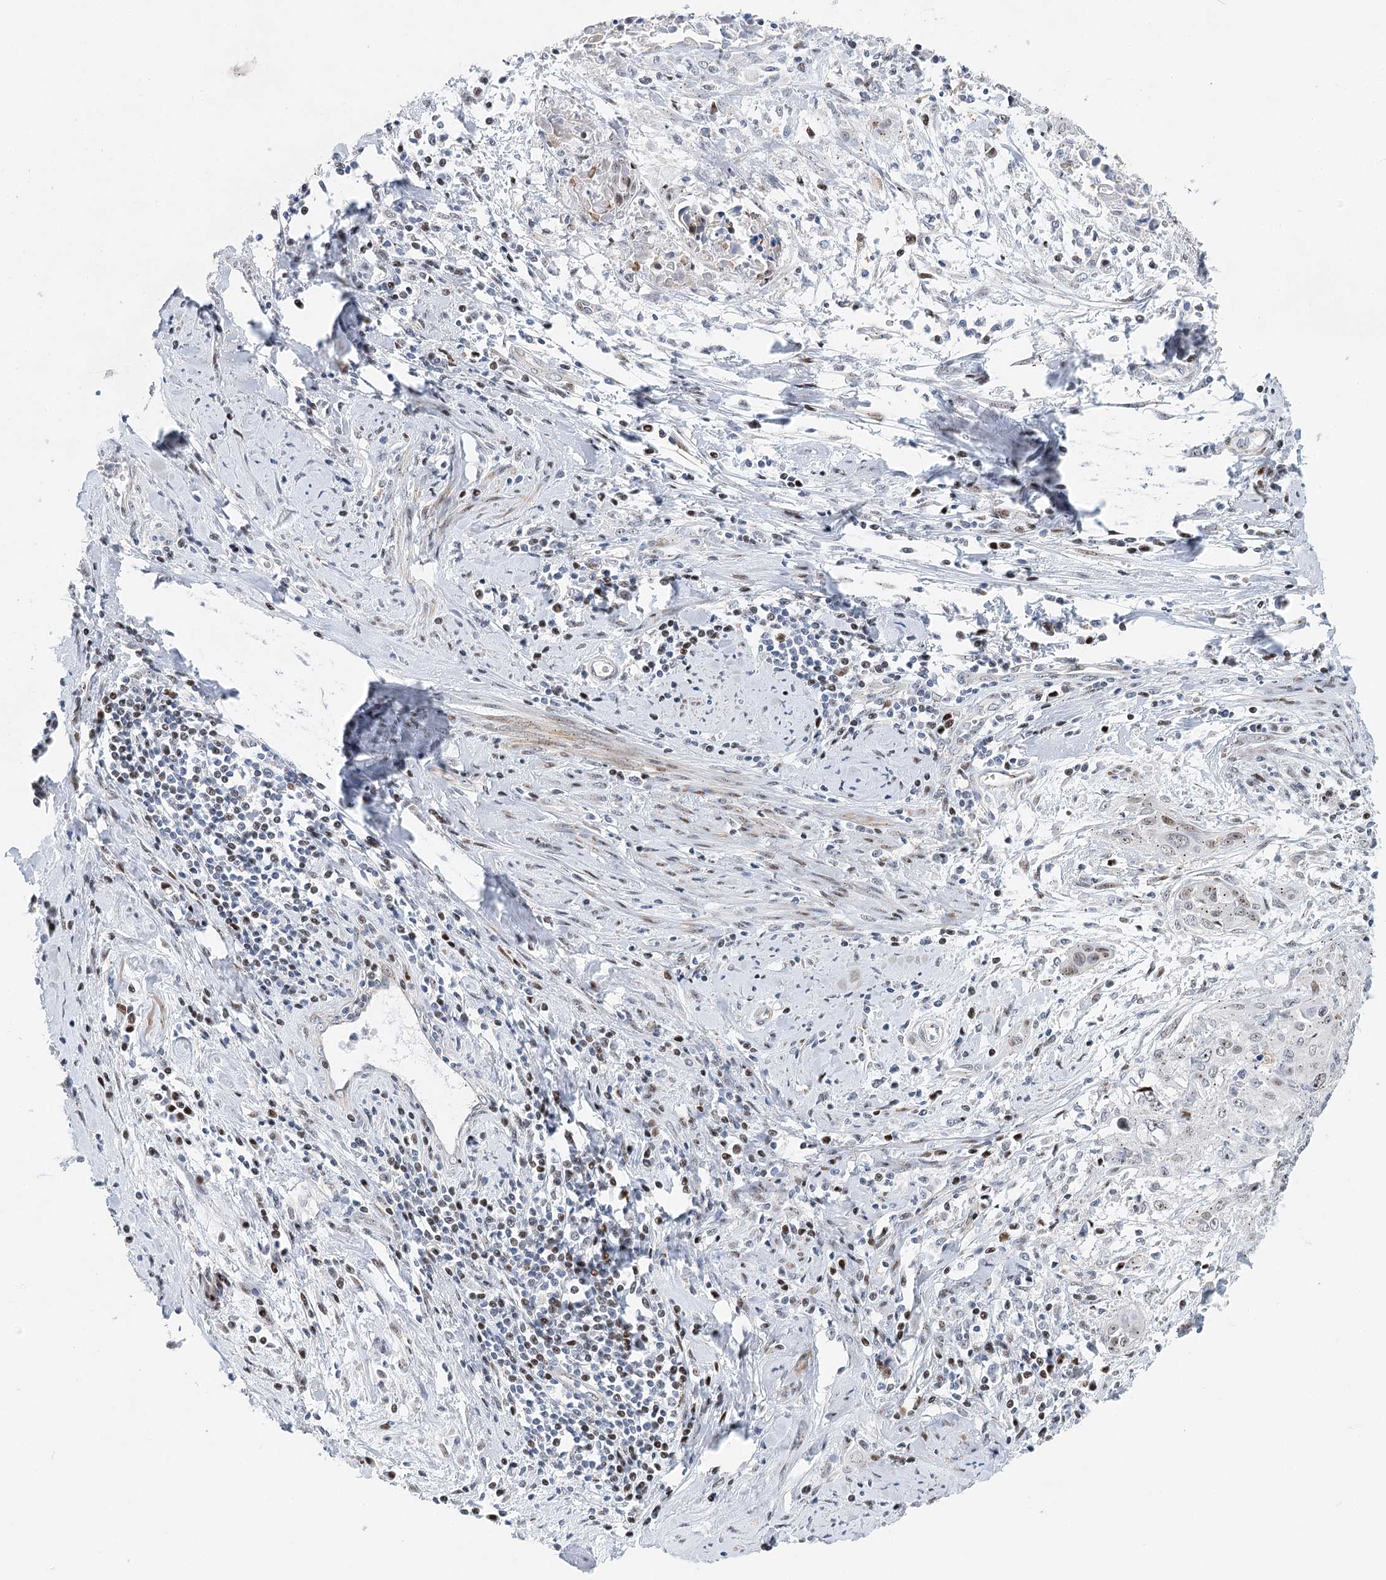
{"staining": {"intensity": "weak", "quantity": ">75%", "location": "nuclear"}, "tissue": "cervical cancer", "cell_type": "Tumor cells", "image_type": "cancer", "snomed": [{"axis": "morphology", "description": "Squamous cell carcinoma, NOS"}, {"axis": "topography", "description": "Cervix"}], "caption": "Immunohistochemistry (IHC) staining of cervical cancer (squamous cell carcinoma), which demonstrates low levels of weak nuclear expression in approximately >75% of tumor cells indicating weak nuclear protein staining. The staining was performed using DAB (3,3'-diaminobenzidine) (brown) for protein detection and nuclei were counterstained in hematoxylin (blue).", "gene": "CAMTA1", "patient": {"sex": "female", "age": 55}}